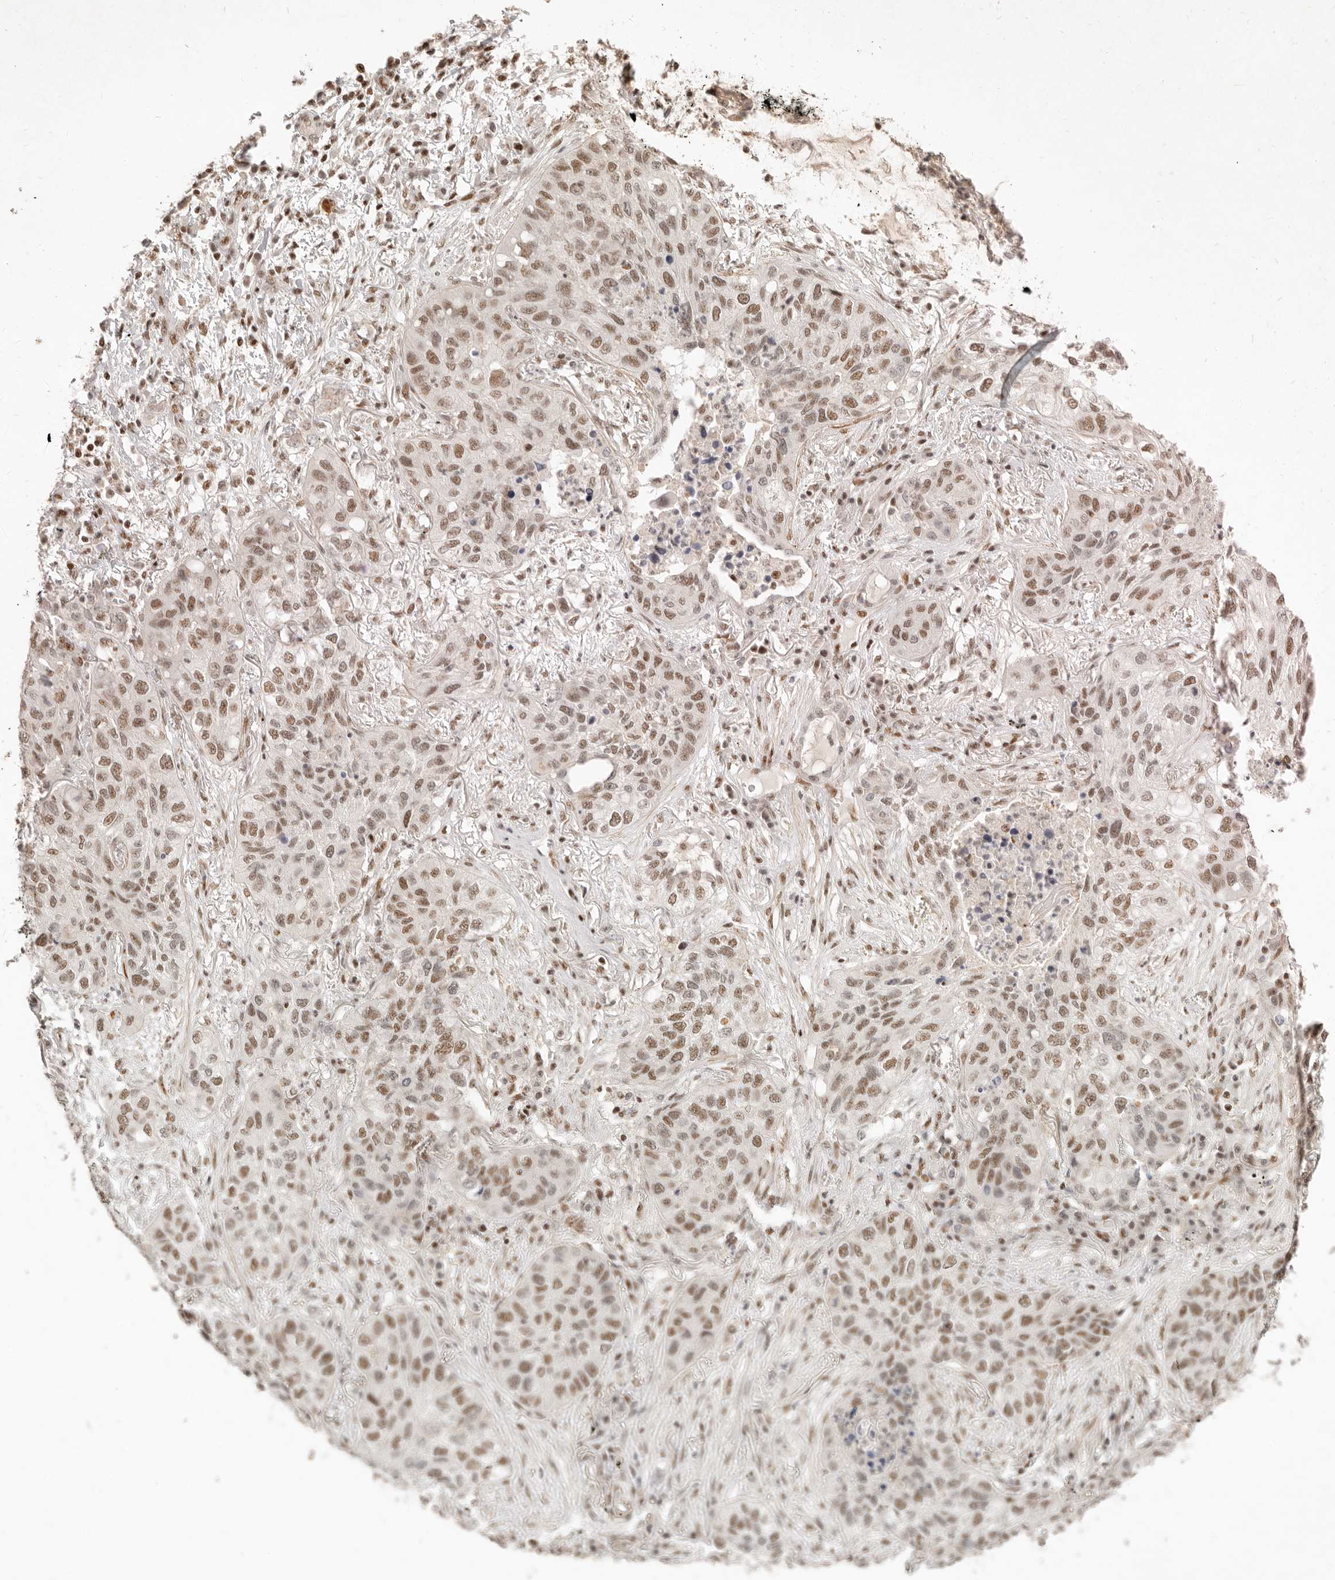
{"staining": {"intensity": "moderate", "quantity": ">75%", "location": "nuclear"}, "tissue": "lung cancer", "cell_type": "Tumor cells", "image_type": "cancer", "snomed": [{"axis": "morphology", "description": "Squamous cell carcinoma, NOS"}, {"axis": "topography", "description": "Lung"}], "caption": "Lung cancer was stained to show a protein in brown. There is medium levels of moderate nuclear expression in approximately >75% of tumor cells. (Stains: DAB in brown, nuclei in blue, Microscopy: brightfield microscopy at high magnification).", "gene": "GABPA", "patient": {"sex": "female", "age": 63}}